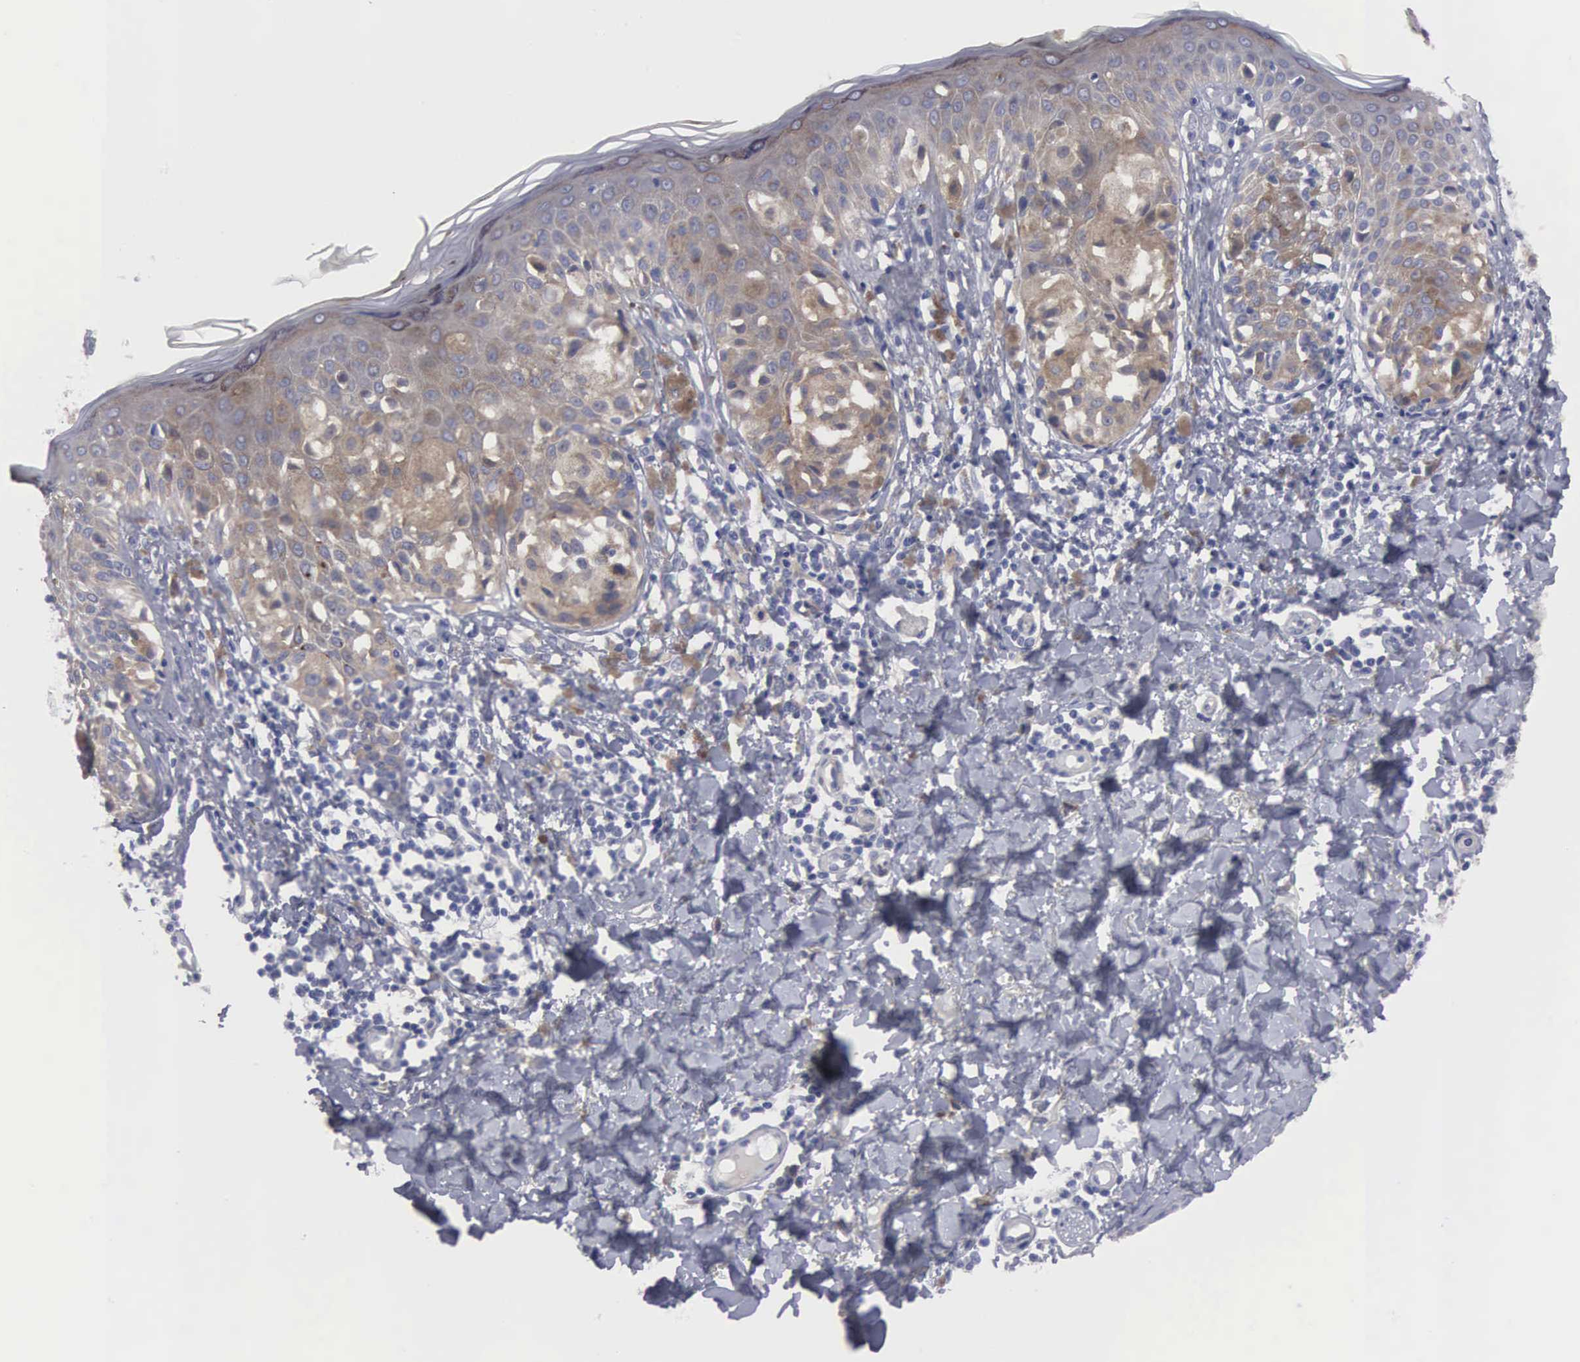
{"staining": {"intensity": "moderate", "quantity": ">75%", "location": "cytoplasmic/membranous"}, "tissue": "melanoma", "cell_type": "Tumor cells", "image_type": "cancer", "snomed": [{"axis": "morphology", "description": "Malignant melanoma, NOS"}, {"axis": "topography", "description": "Skin"}], "caption": "Melanoma stained for a protein (brown) shows moderate cytoplasmic/membranous positive positivity in about >75% of tumor cells.", "gene": "CEP170B", "patient": {"sex": "female", "age": 55}}